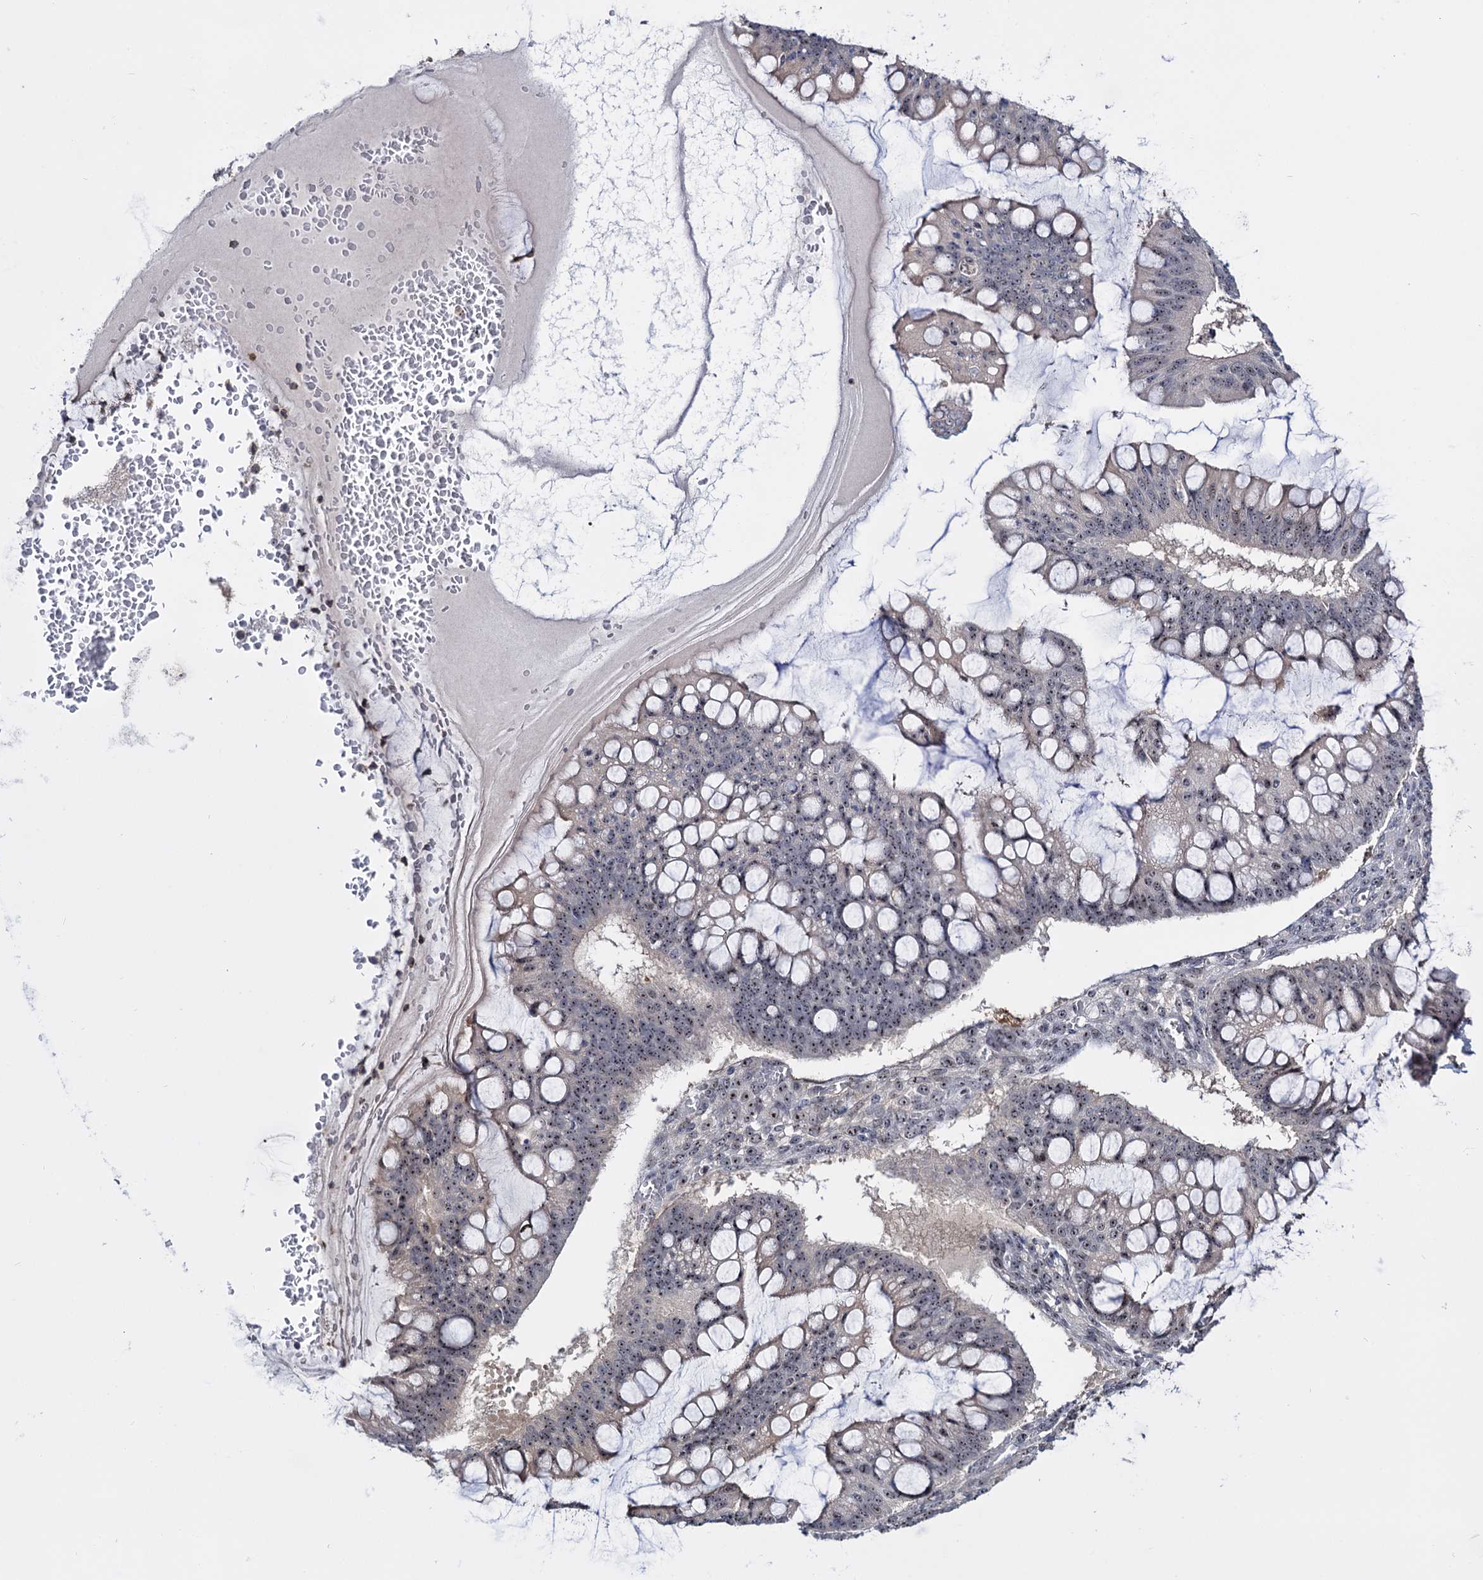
{"staining": {"intensity": "moderate", "quantity": "25%-75%", "location": "nuclear"}, "tissue": "ovarian cancer", "cell_type": "Tumor cells", "image_type": "cancer", "snomed": [{"axis": "morphology", "description": "Cystadenocarcinoma, mucinous, NOS"}, {"axis": "topography", "description": "Ovary"}], "caption": "Moderate nuclear protein positivity is present in about 25%-75% of tumor cells in ovarian cancer.", "gene": "SUPT20H", "patient": {"sex": "female", "age": 73}}